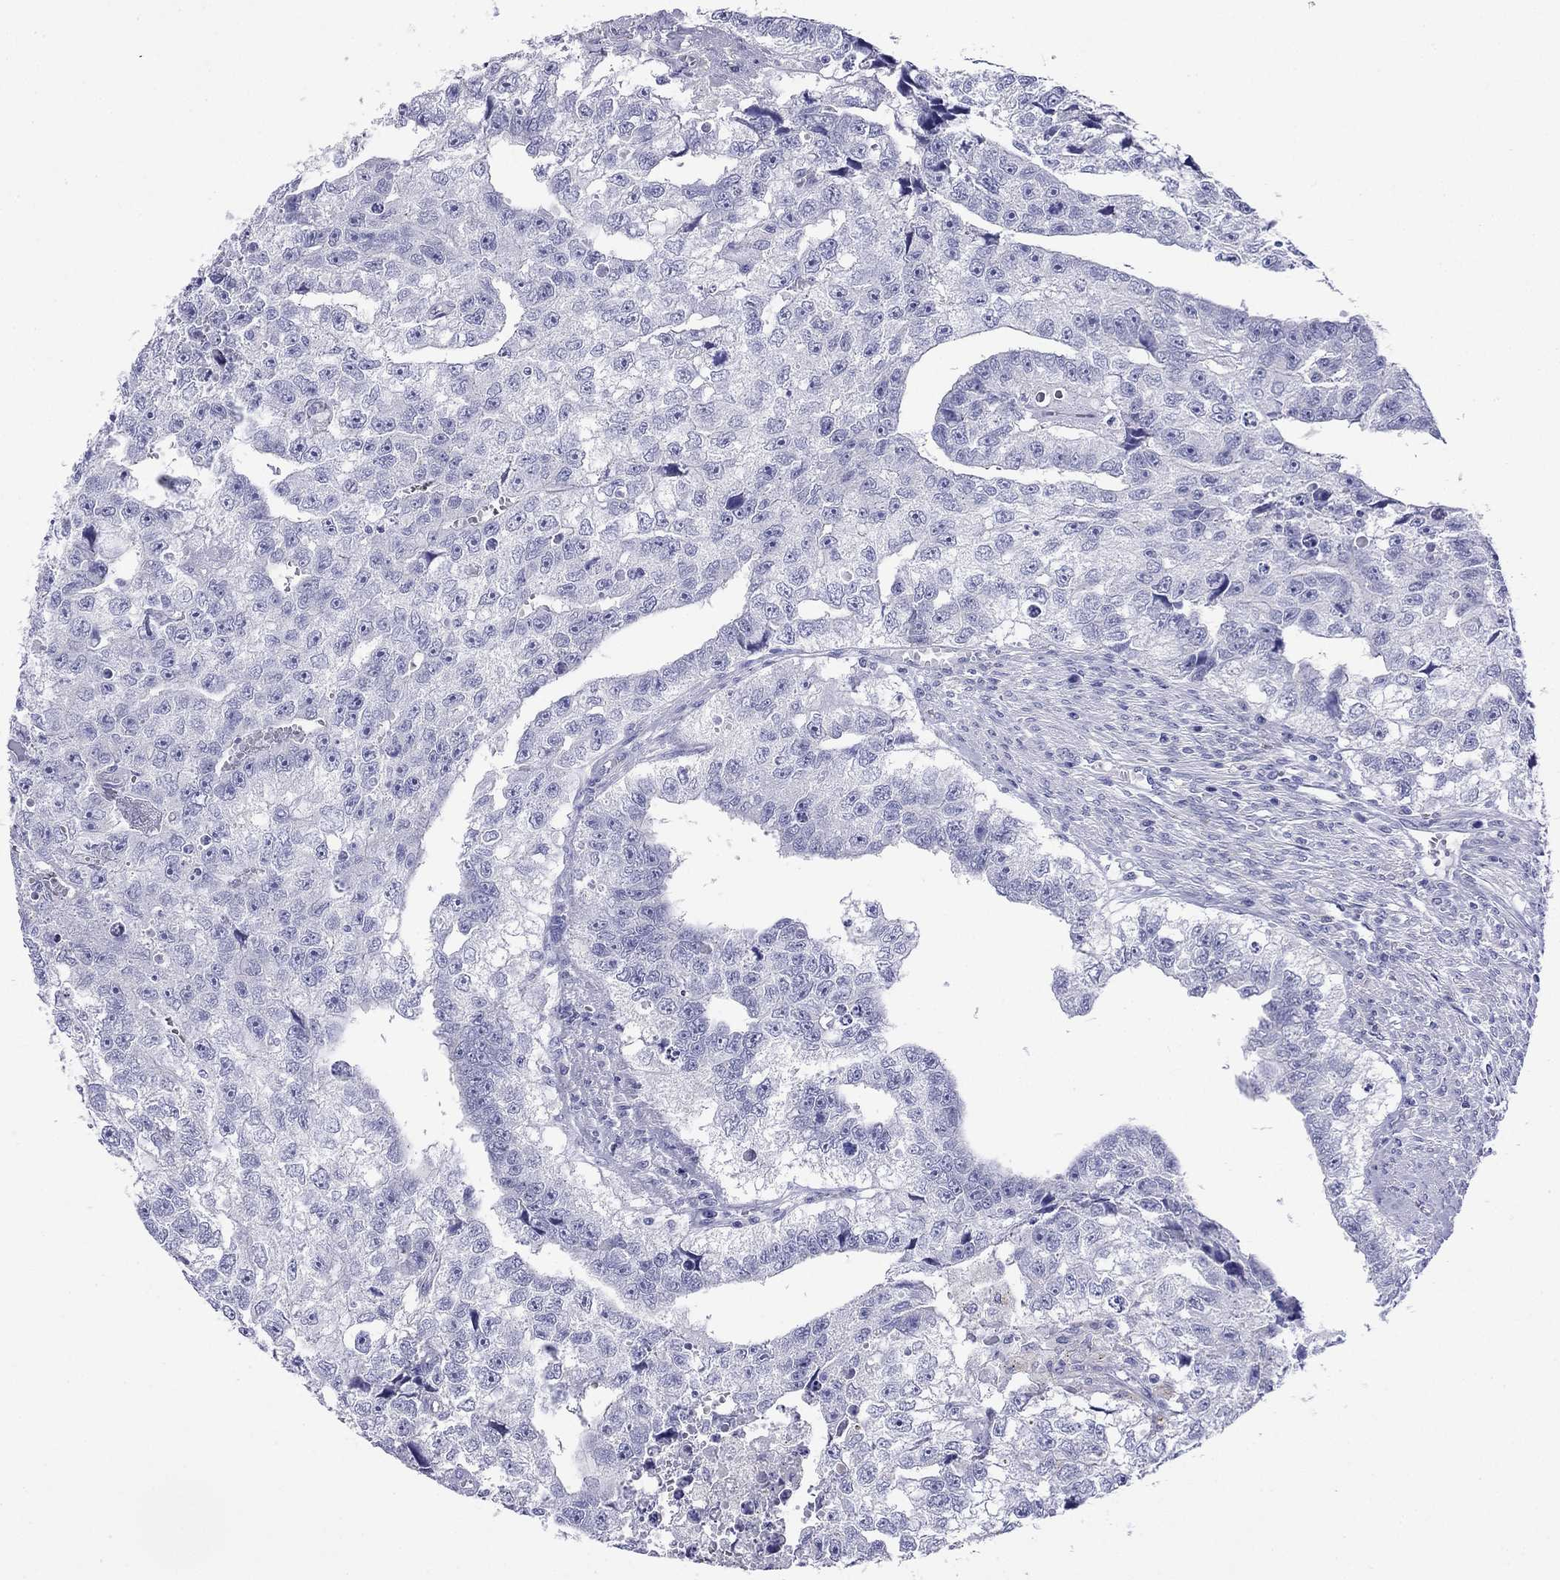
{"staining": {"intensity": "negative", "quantity": "none", "location": "none"}, "tissue": "testis cancer", "cell_type": "Tumor cells", "image_type": "cancer", "snomed": [{"axis": "morphology", "description": "Carcinoma, Embryonal, NOS"}, {"axis": "morphology", "description": "Teratoma, malignant, NOS"}, {"axis": "topography", "description": "Testis"}], "caption": "This is a photomicrograph of IHC staining of malignant teratoma (testis), which shows no staining in tumor cells.", "gene": "FIGLA", "patient": {"sex": "male", "age": 44}}